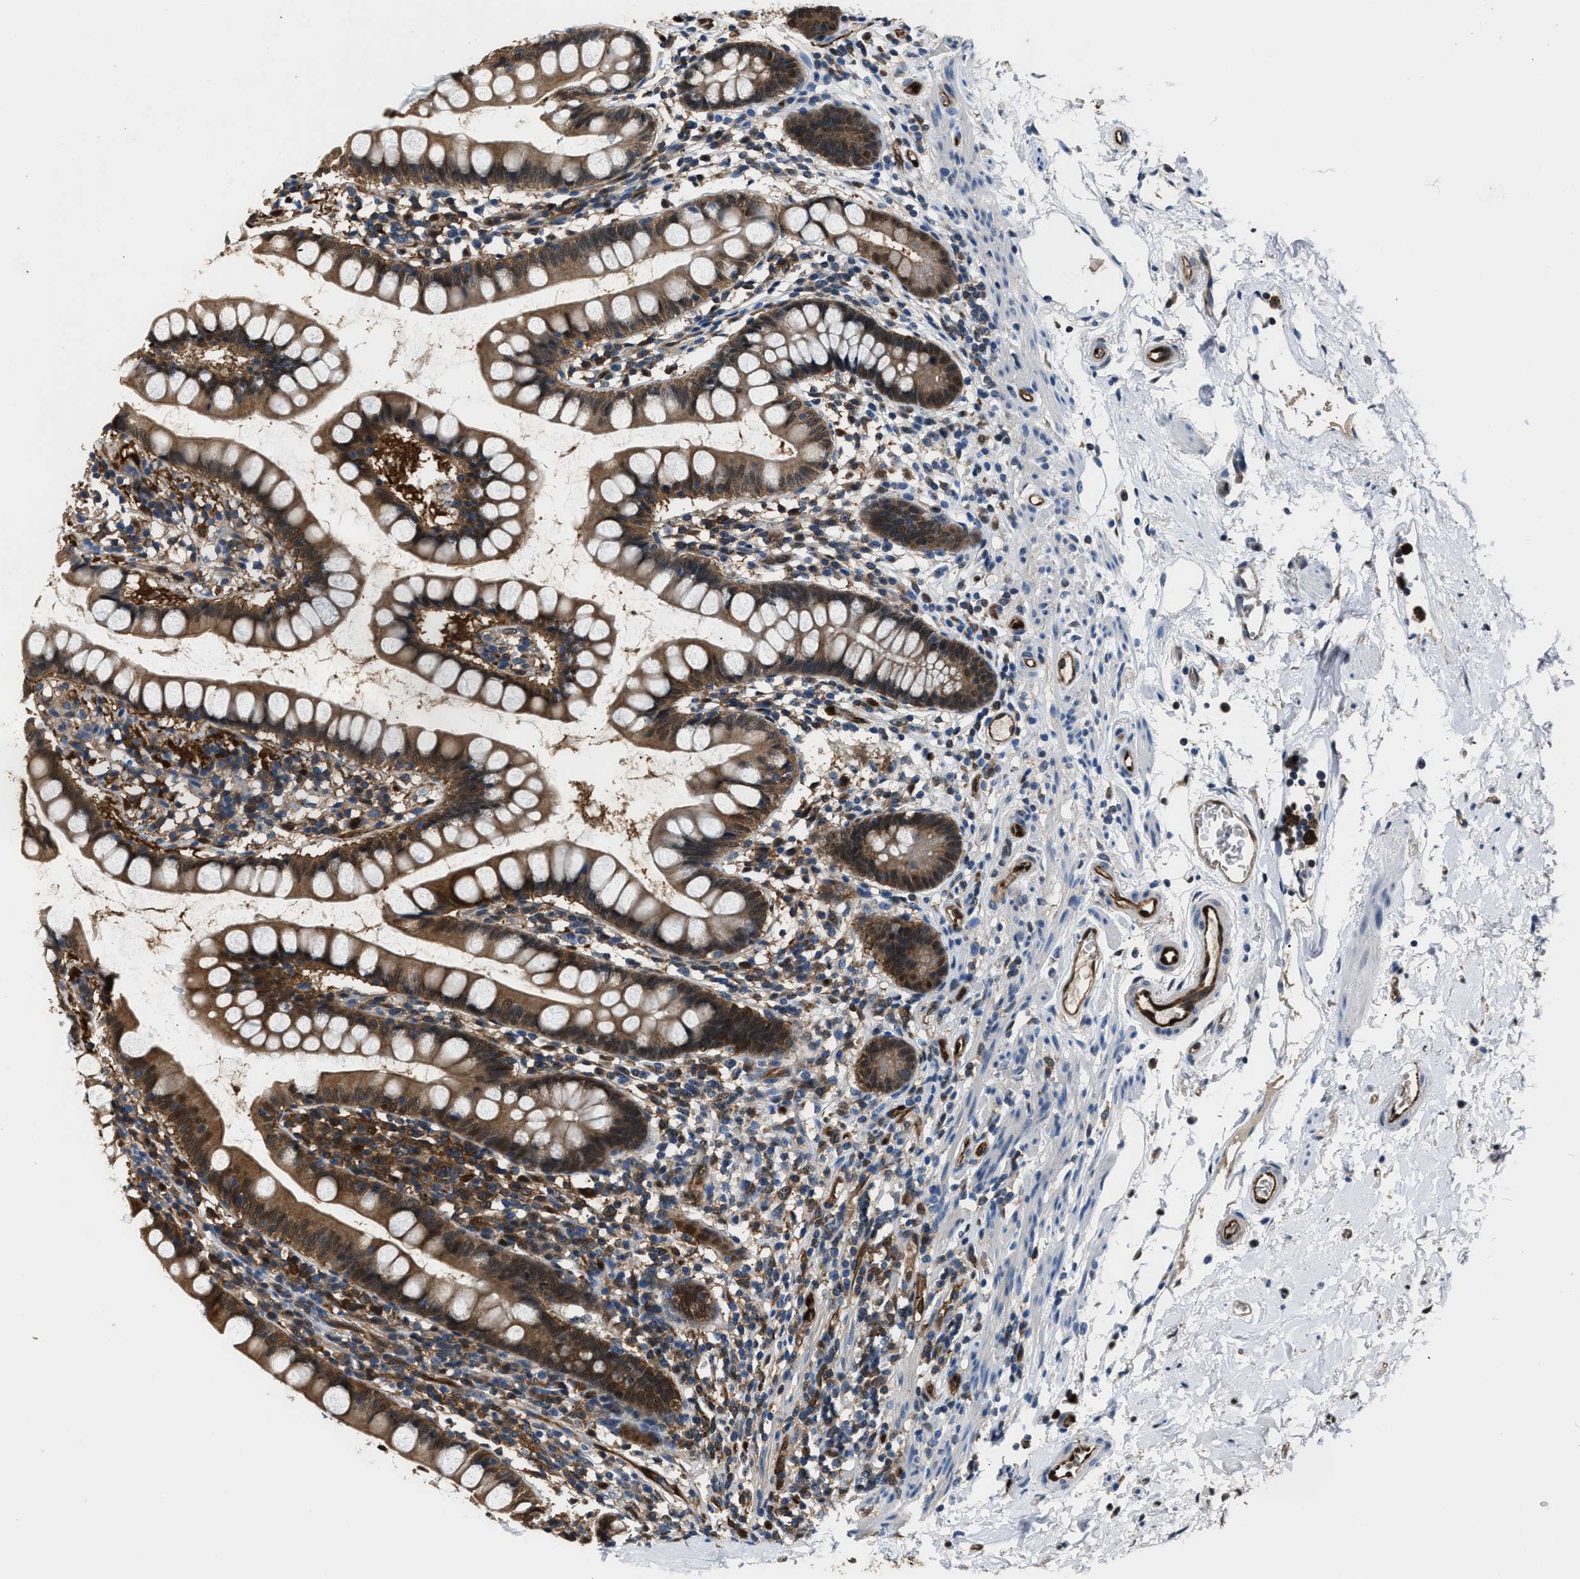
{"staining": {"intensity": "moderate", "quantity": "25%-75%", "location": "cytoplasmic/membranous"}, "tissue": "small intestine", "cell_type": "Glandular cells", "image_type": "normal", "snomed": [{"axis": "morphology", "description": "Normal tissue, NOS"}, {"axis": "topography", "description": "Small intestine"}], "caption": "Moderate cytoplasmic/membranous expression is appreciated in about 25%-75% of glandular cells in normal small intestine.", "gene": "PPA1", "patient": {"sex": "female", "age": 84}}